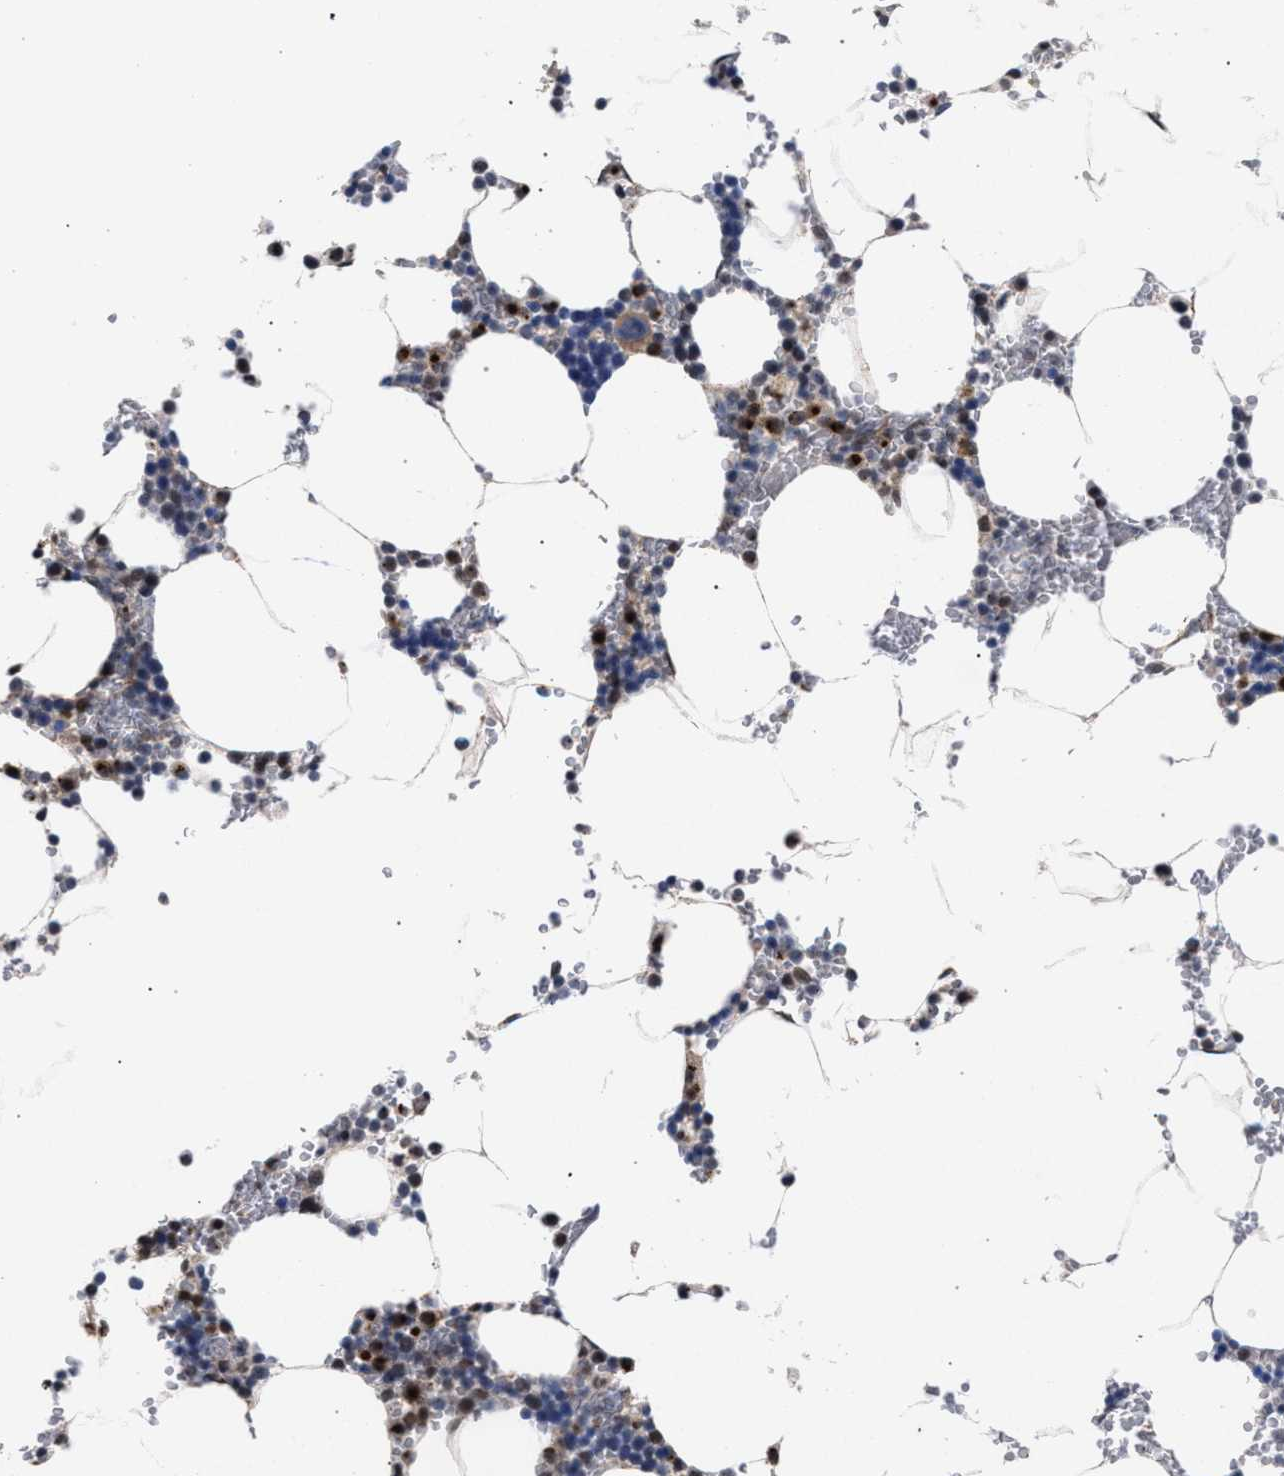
{"staining": {"intensity": "moderate", "quantity": "25%-75%", "location": "cytoplasmic/membranous"}, "tissue": "bone marrow", "cell_type": "Hematopoietic cells", "image_type": "normal", "snomed": [{"axis": "morphology", "description": "Normal tissue, NOS"}, {"axis": "topography", "description": "Bone marrow"}], "caption": "Brown immunohistochemical staining in benign human bone marrow displays moderate cytoplasmic/membranous positivity in about 25%-75% of hematopoietic cells.", "gene": "GOLGA2", "patient": {"sex": "male", "age": 70}}